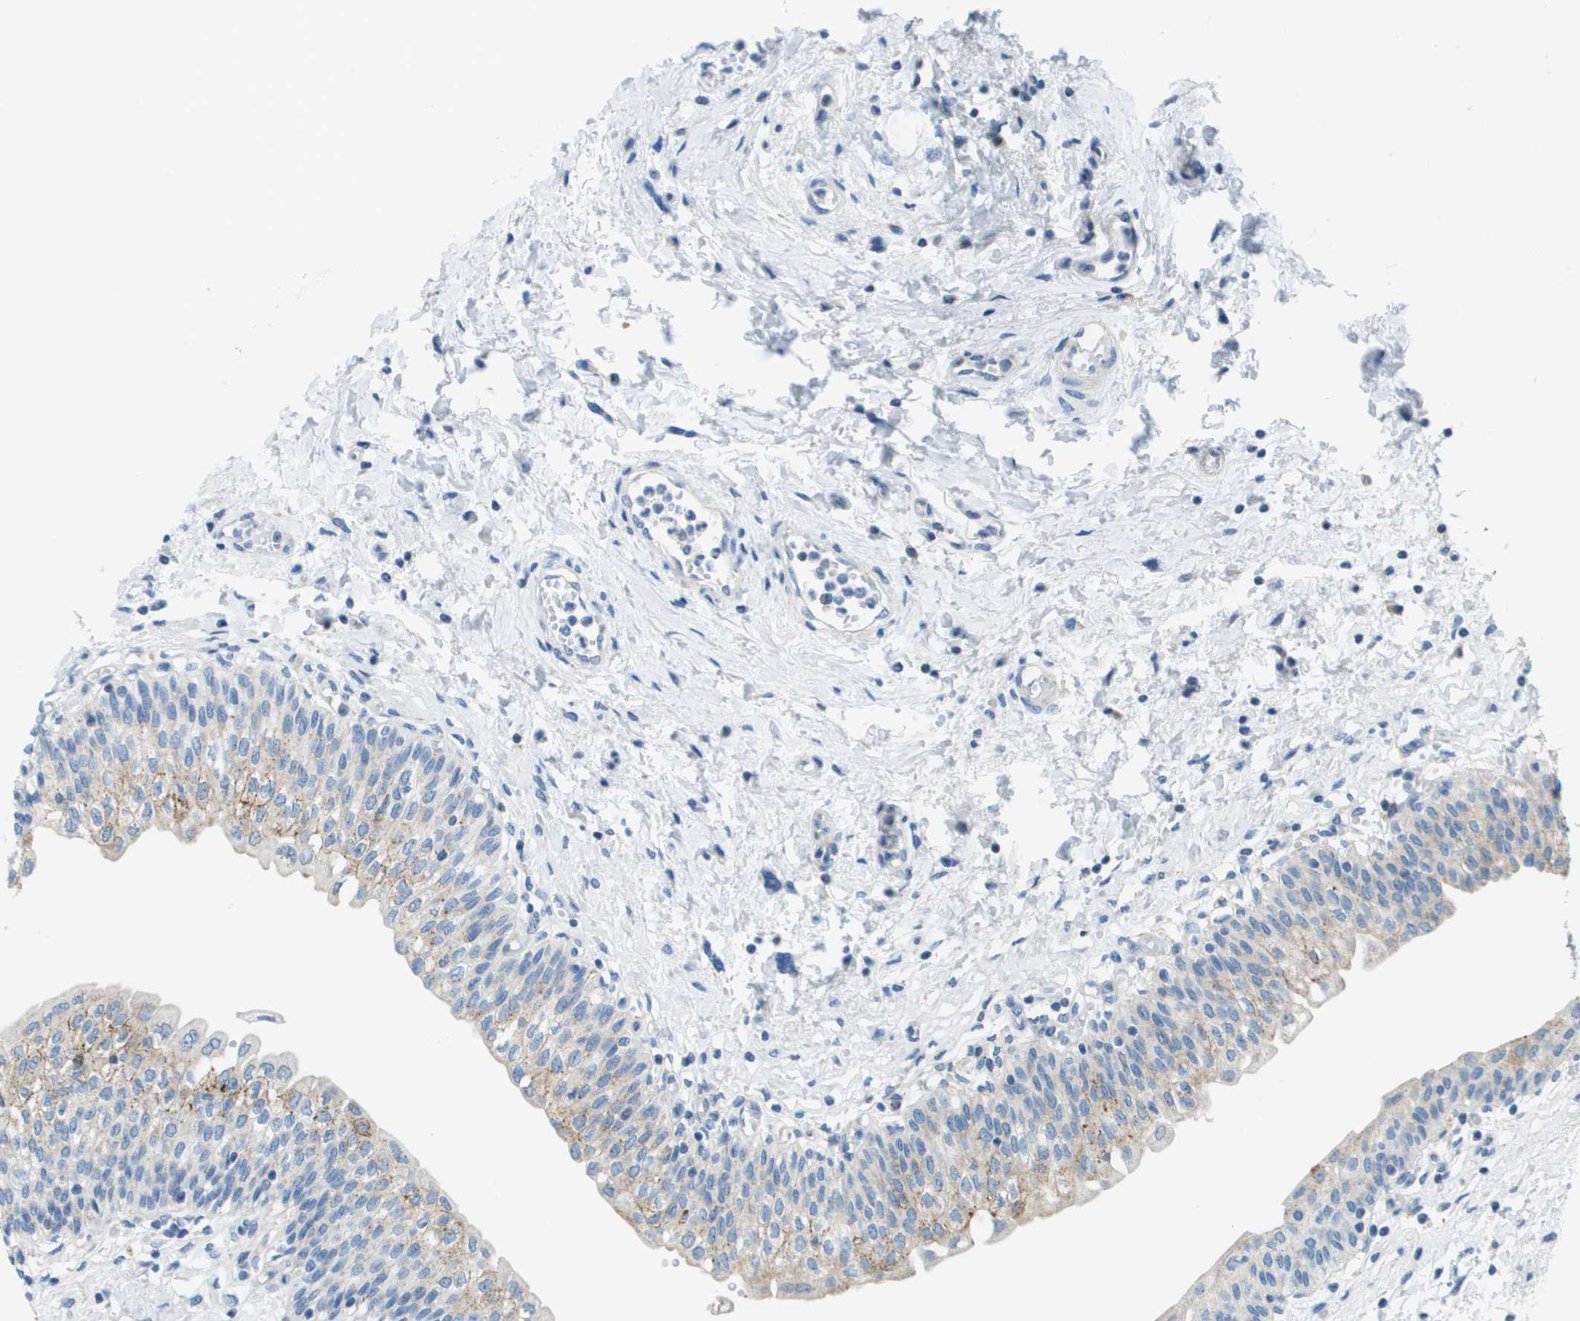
{"staining": {"intensity": "strong", "quantity": "25%-75%", "location": "cytoplasmic/membranous"}, "tissue": "urinary bladder", "cell_type": "Urothelial cells", "image_type": "normal", "snomed": [{"axis": "morphology", "description": "Normal tissue, NOS"}, {"axis": "topography", "description": "Urinary bladder"}], "caption": "A high amount of strong cytoplasmic/membranous staining is identified in approximately 25%-75% of urothelial cells in normal urinary bladder.", "gene": "SDC1", "patient": {"sex": "male", "age": 55}}